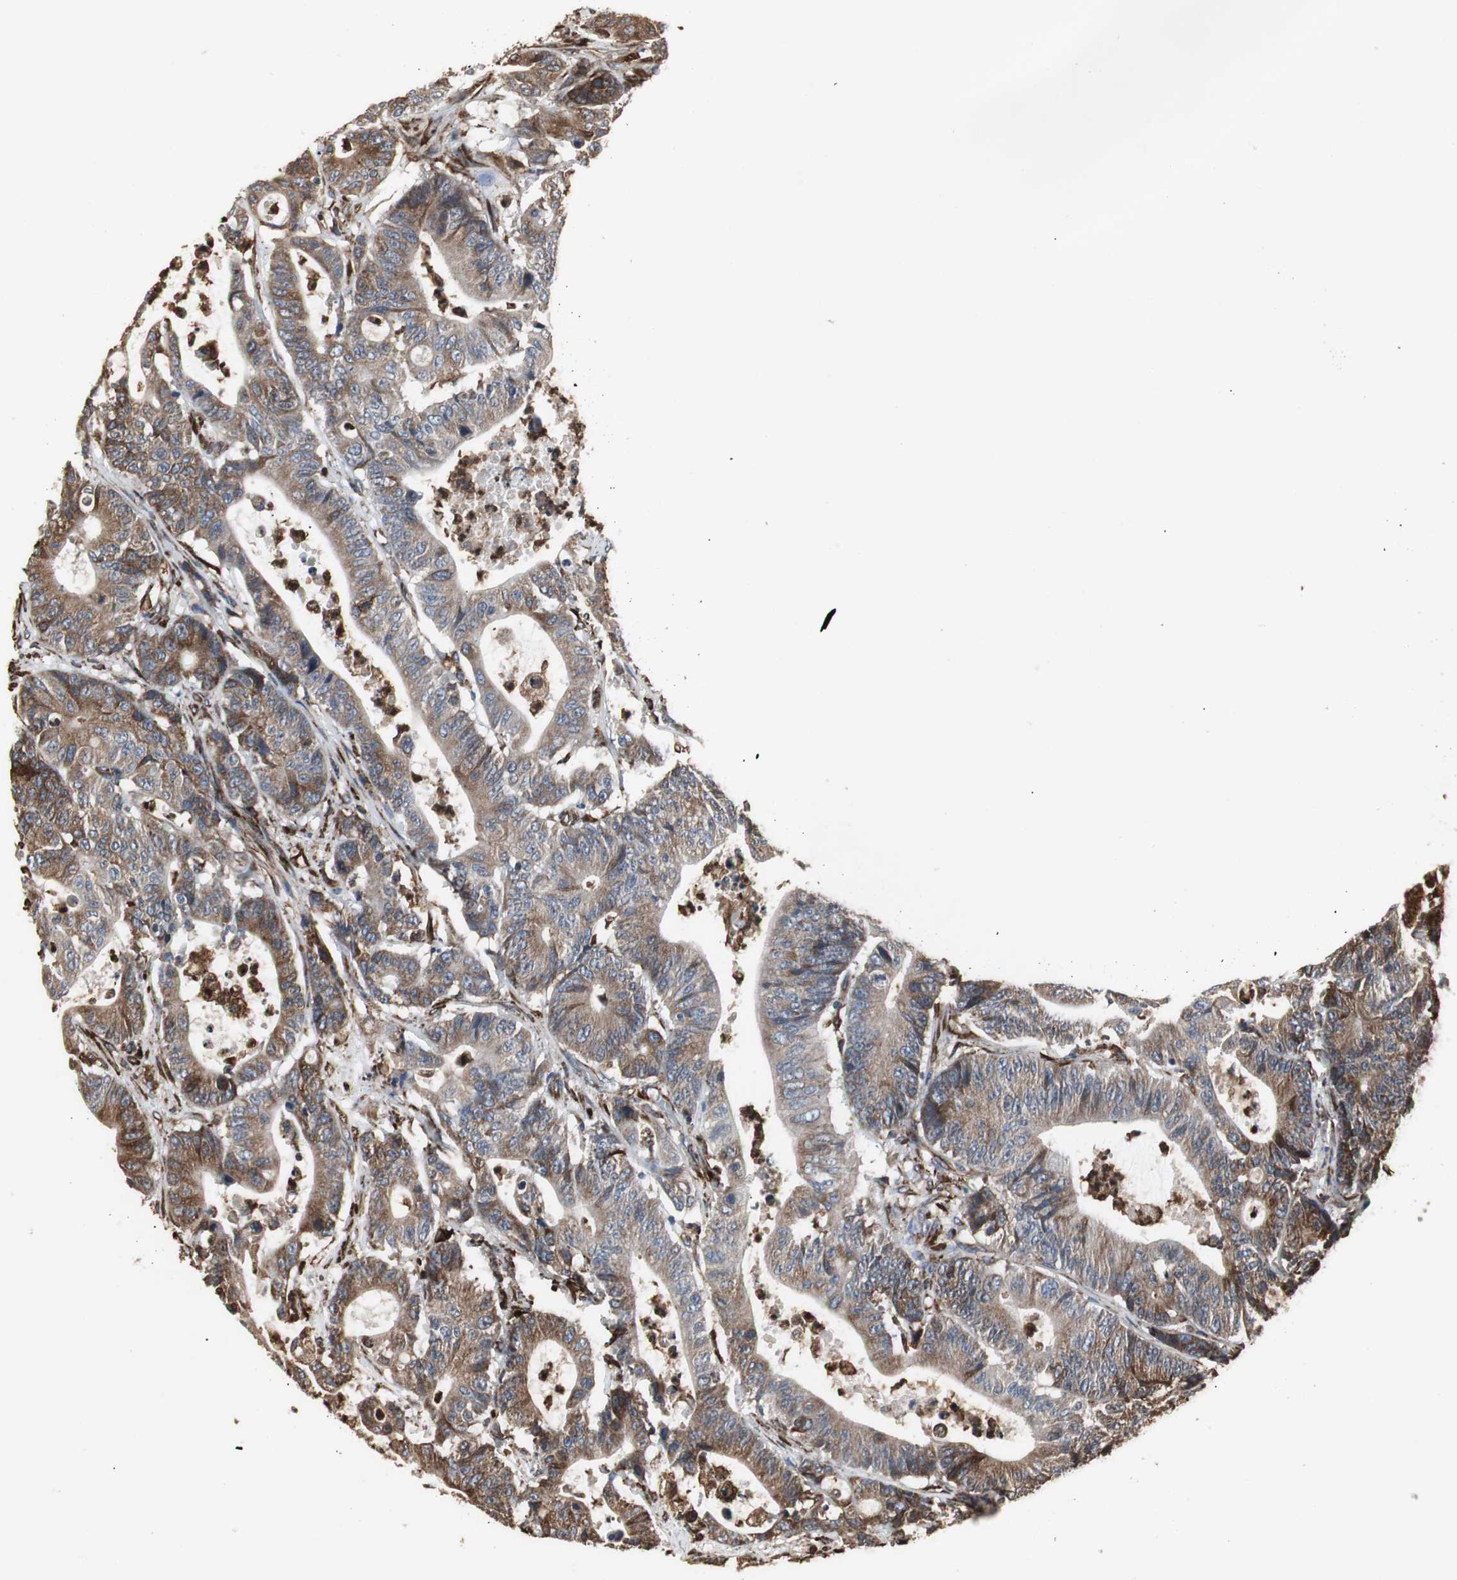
{"staining": {"intensity": "moderate", "quantity": ">75%", "location": "cytoplasmic/membranous"}, "tissue": "colorectal cancer", "cell_type": "Tumor cells", "image_type": "cancer", "snomed": [{"axis": "morphology", "description": "Adenocarcinoma, NOS"}, {"axis": "topography", "description": "Colon"}], "caption": "Immunohistochemistry (IHC) image of neoplastic tissue: colorectal cancer stained using immunohistochemistry (IHC) reveals medium levels of moderate protein expression localized specifically in the cytoplasmic/membranous of tumor cells, appearing as a cytoplasmic/membranous brown color.", "gene": "CALU", "patient": {"sex": "female", "age": 84}}